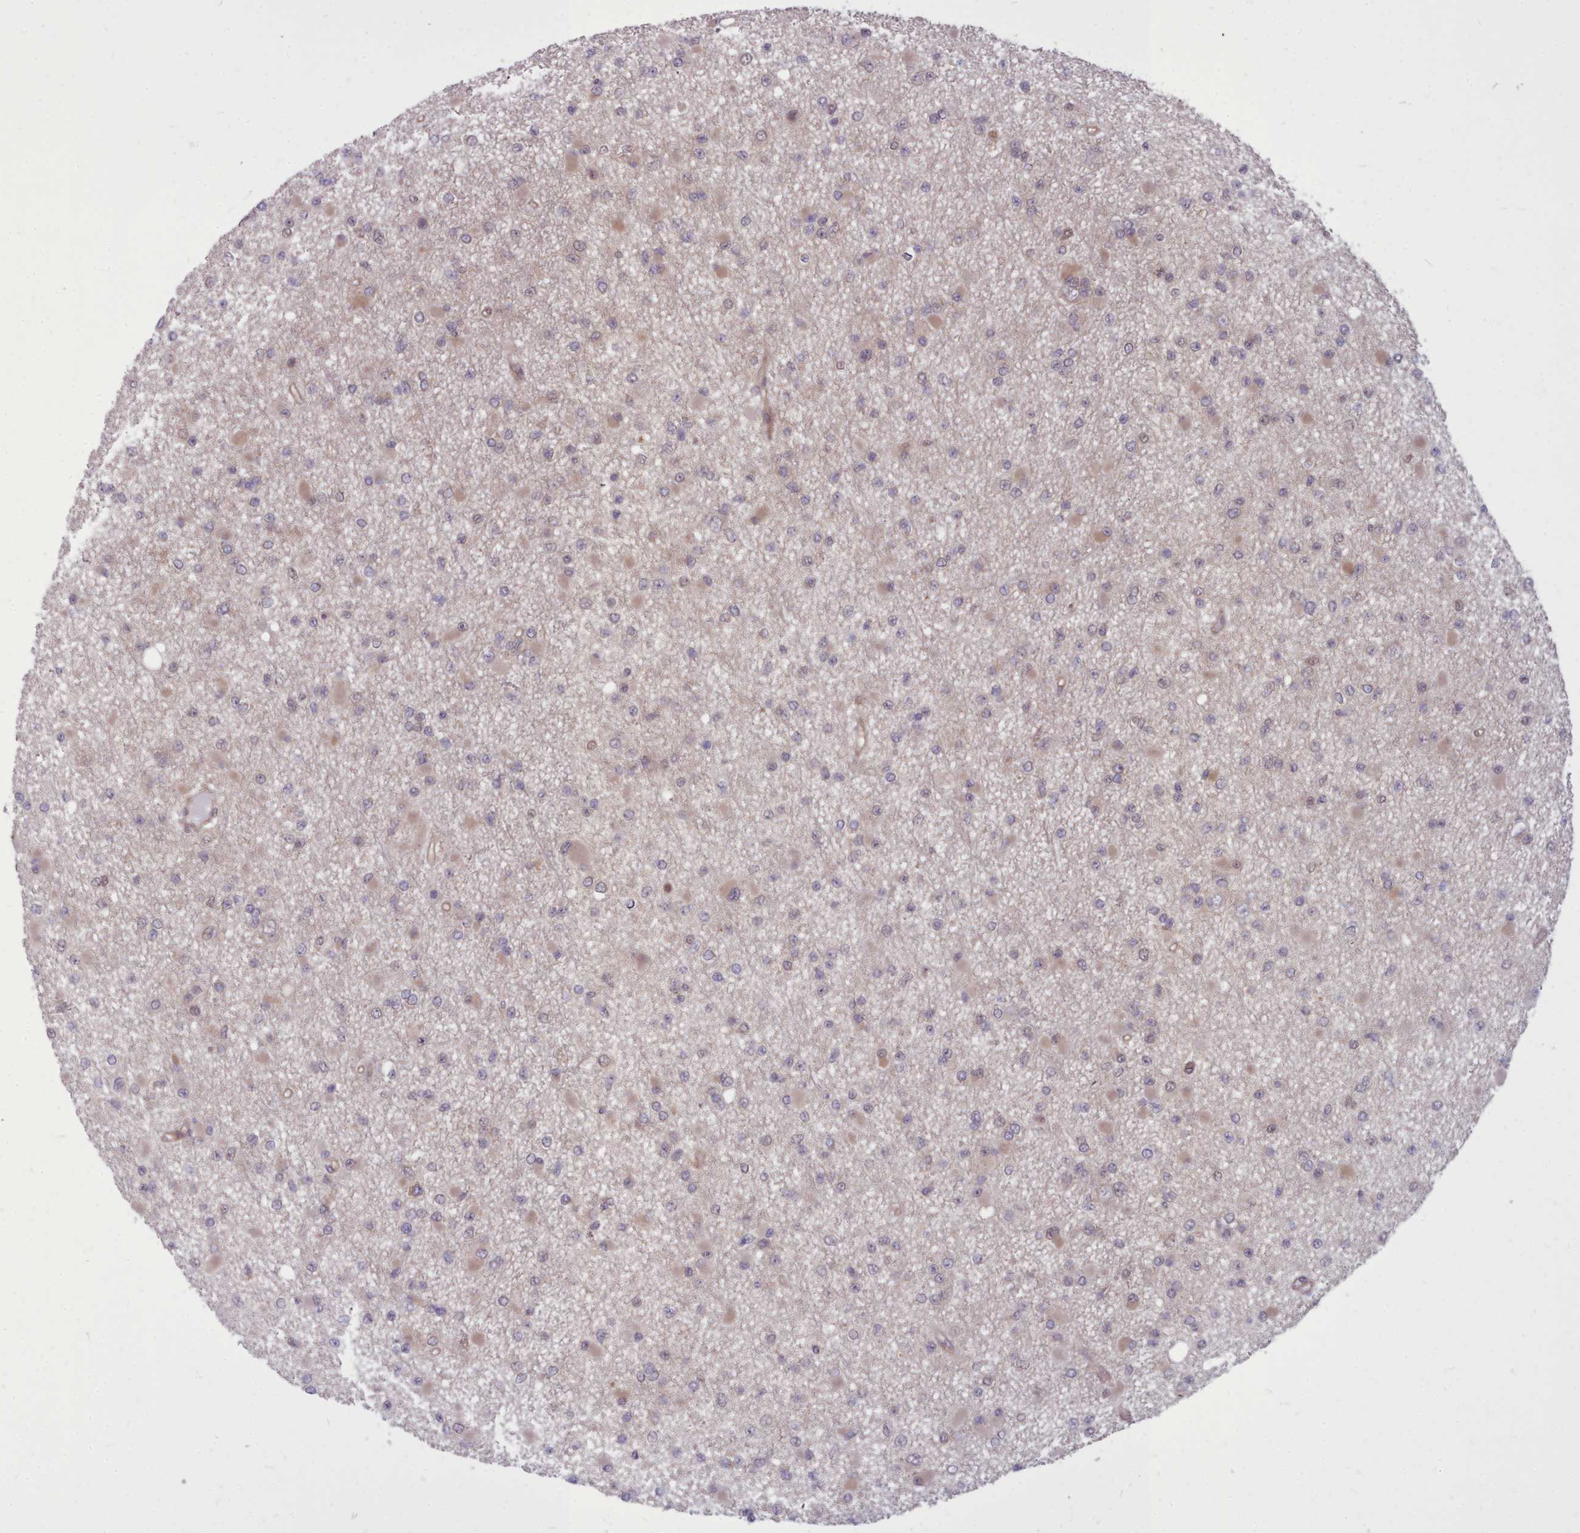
{"staining": {"intensity": "negative", "quantity": "none", "location": "none"}, "tissue": "glioma", "cell_type": "Tumor cells", "image_type": "cancer", "snomed": [{"axis": "morphology", "description": "Glioma, malignant, Low grade"}, {"axis": "topography", "description": "Brain"}], "caption": "DAB immunohistochemical staining of malignant glioma (low-grade) shows no significant staining in tumor cells.", "gene": "AHCY", "patient": {"sex": "female", "age": 22}}